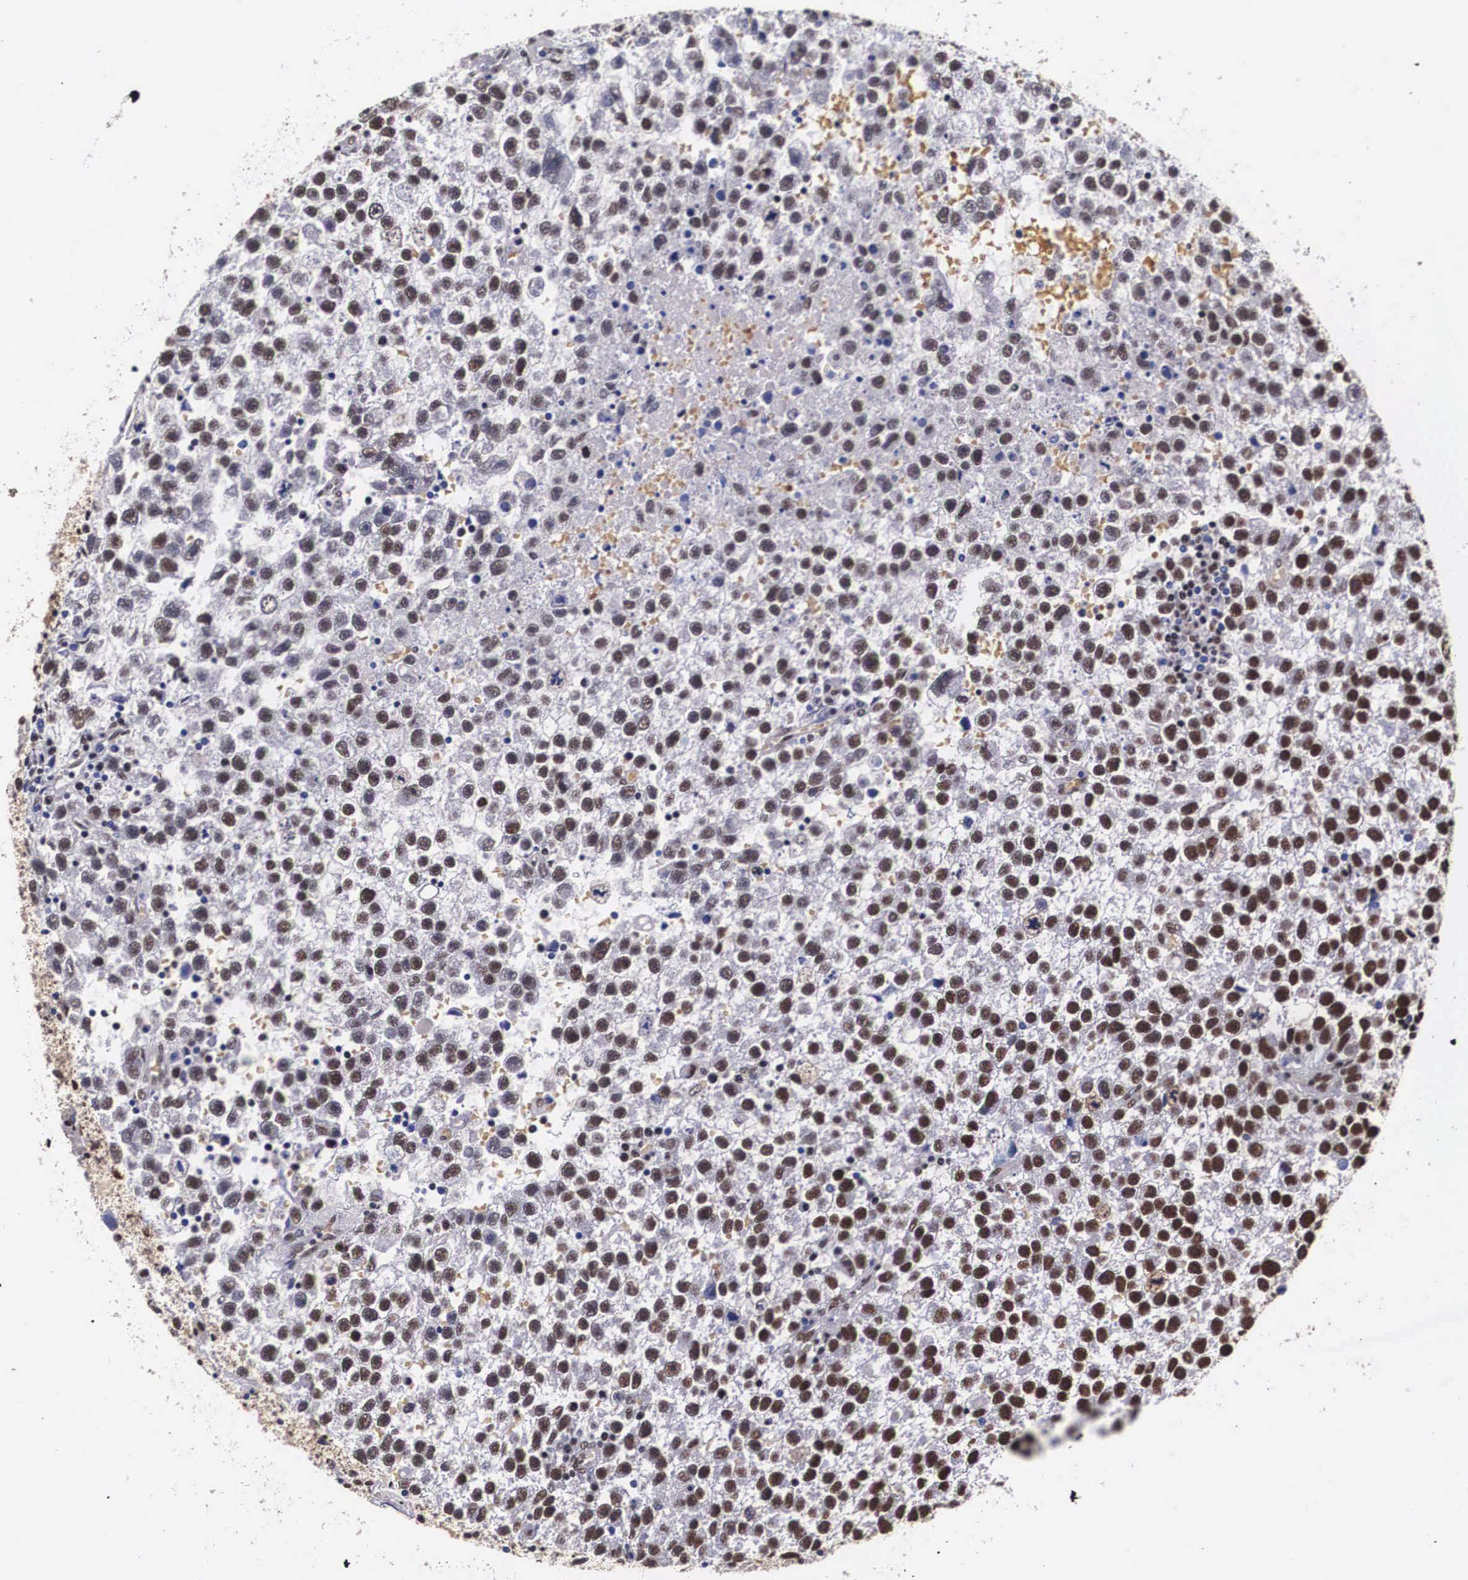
{"staining": {"intensity": "moderate", "quantity": "25%-75%", "location": "nuclear"}, "tissue": "testis cancer", "cell_type": "Tumor cells", "image_type": "cancer", "snomed": [{"axis": "morphology", "description": "Seminoma, NOS"}, {"axis": "topography", "description": "Testis"}], "caption": "Tumor cells display moderate nuclear staining in approximately 25%-75% of cells in testis cancer. Immunohistochemistry stains the protein of interest in brown and the nuclei are stained blue.", "gene": "PABPN1", "patient": {"sex": "male", "age": 33}}